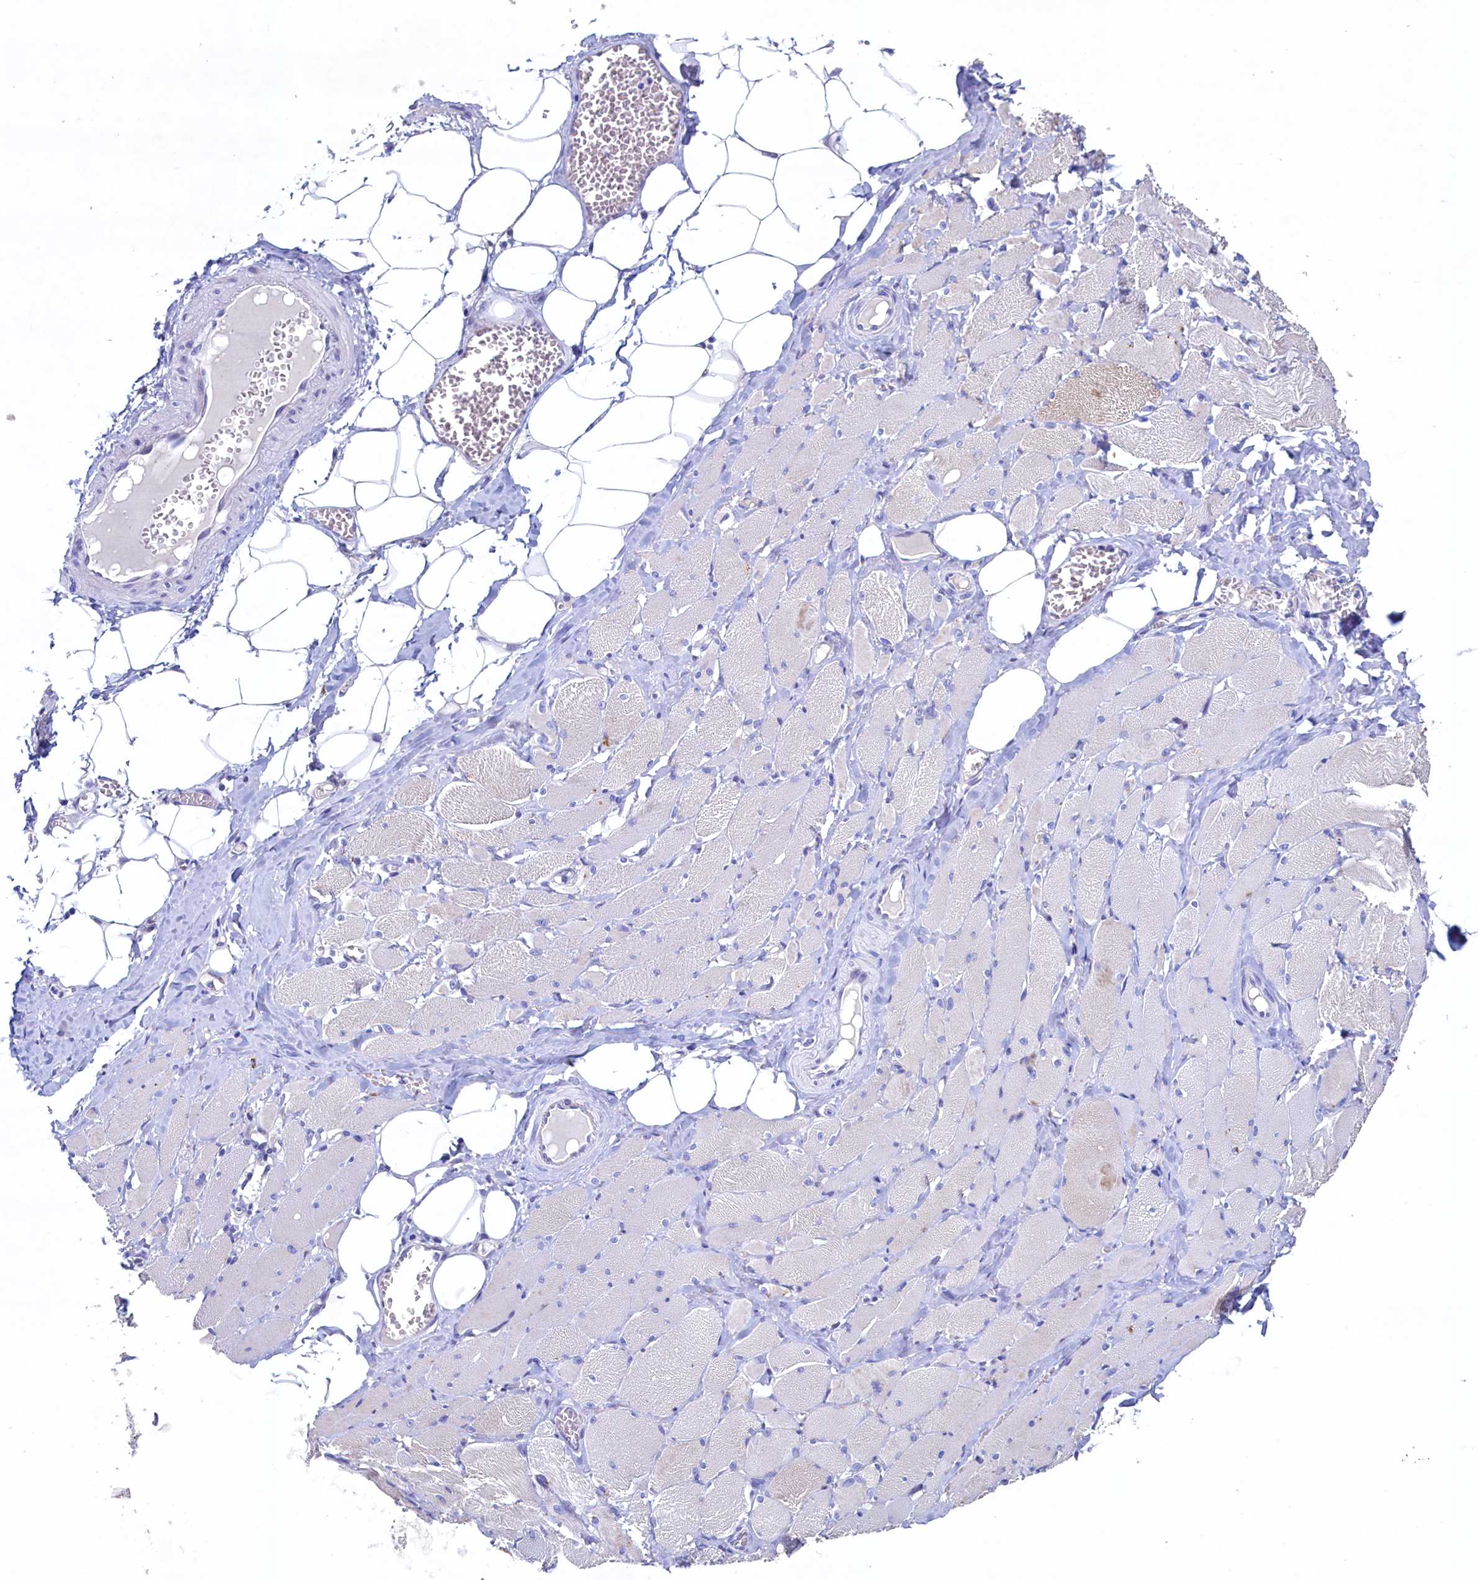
{"staining": {"intensity": "weak", "quantity": "25%-75%", "location": "cytoplasmic/membranous"}, "tissue": "skeletal muscle", "cell_type": "Myocytes", "image_type": "normal", "snomed": [{"axis": "morphology", "description": "Normal tissue, NOS"}, {"axis": "morphology", "description": "Basal cell carcinoma"}, {"axis": "topography", "description": "Skeletal muscle"}], "caption": "The photomicrograph displays staining of normal skeletal muscle, revealing weak cytoplasmic/membranous protein staining (brown color) within myocytes.", "gene": "CBLIF", "patient": {"sex": "female", "age": 64}}